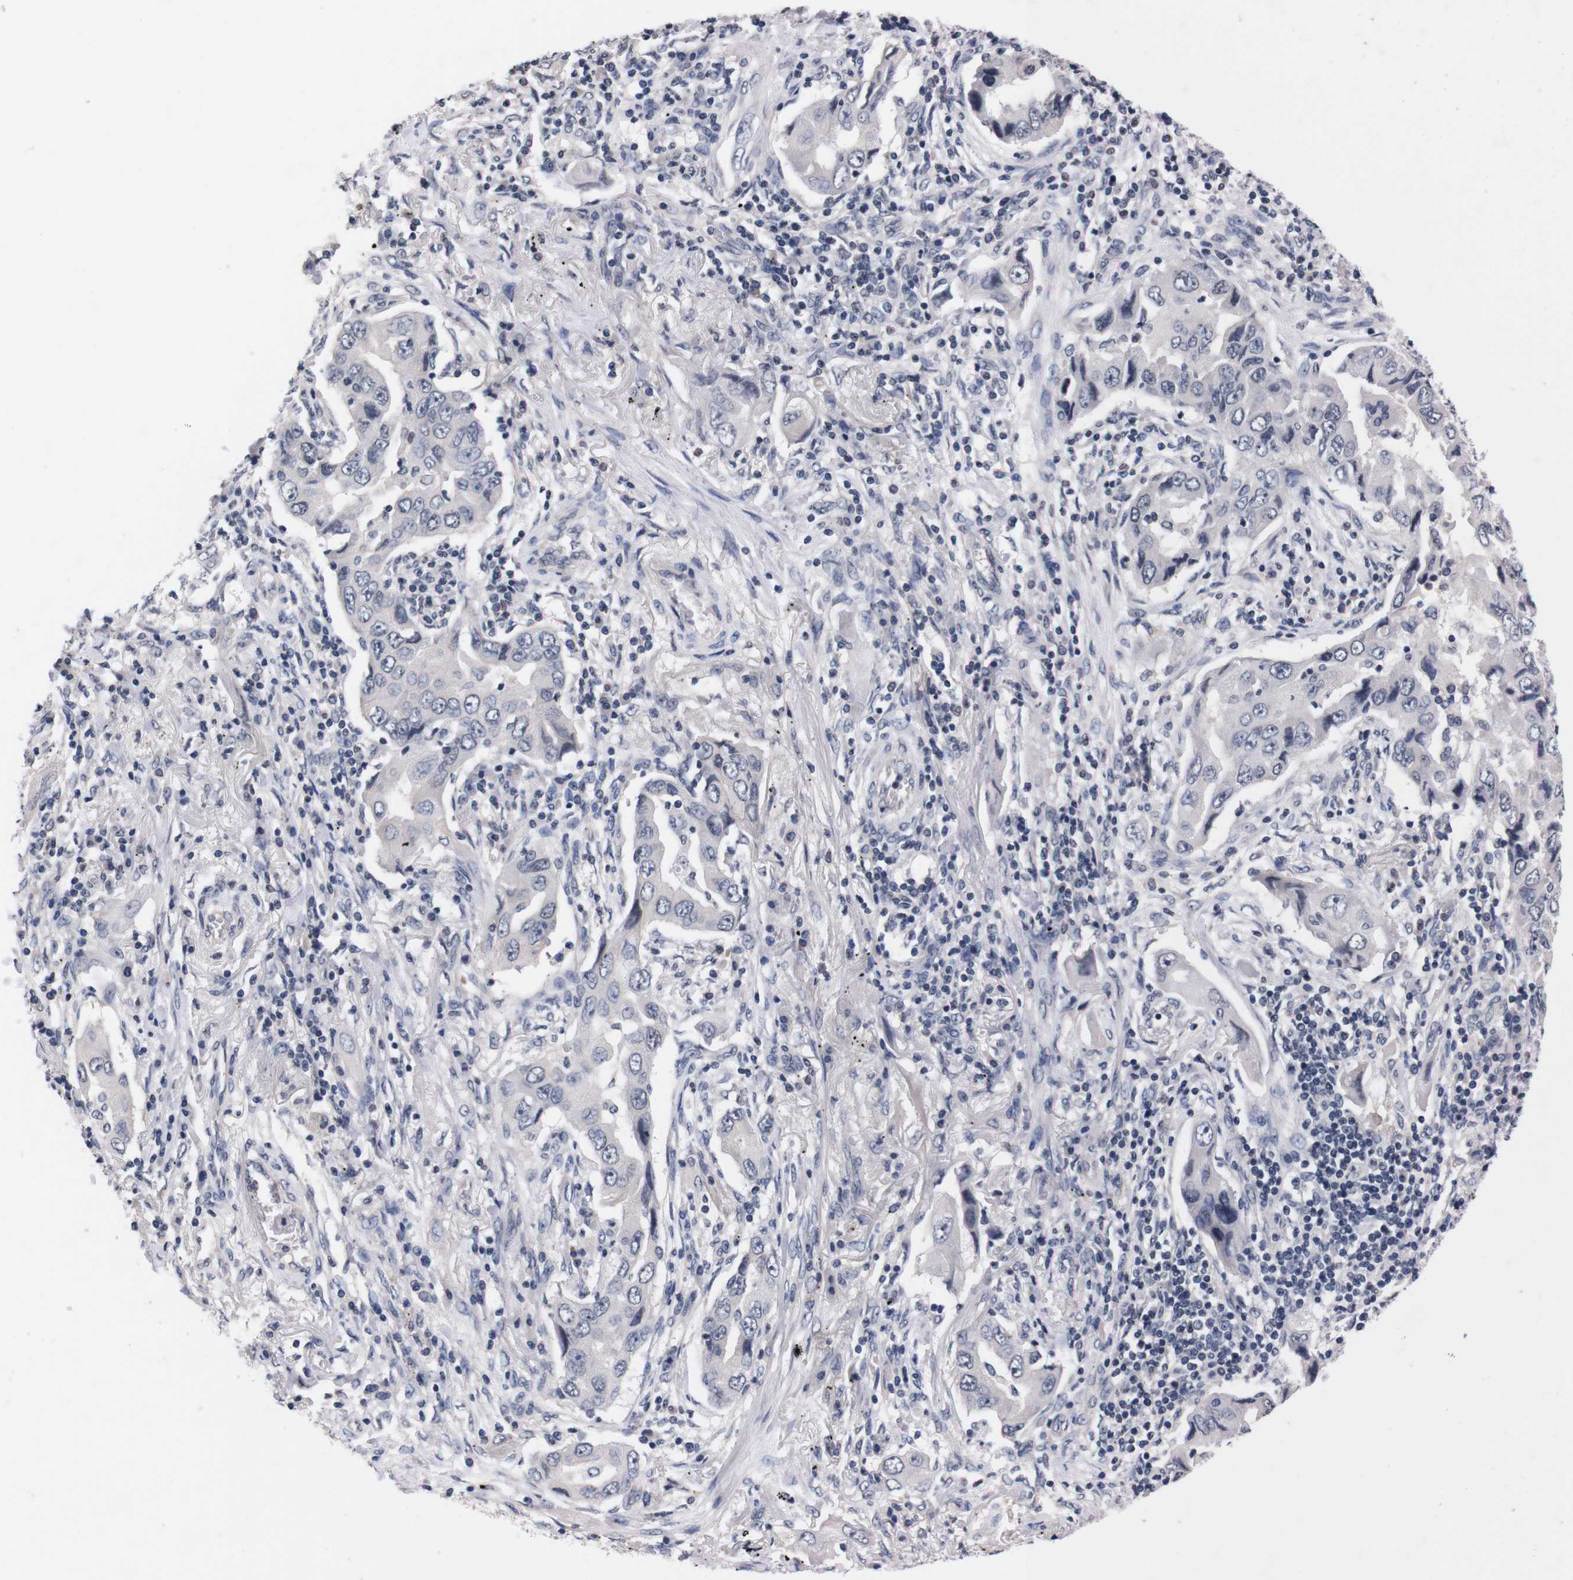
{"staining": {"intensity": "negative", "quantity": "none", "location": "none"}, "tissue": "lung cancer", "cell_type": "Tumor cells", "image_type": "cancer", "snomed": [{"axis": "morphology", "description": "Adenocarcinoma, NOS"}, {"axis": "topography", "description": "Lung"}], "caption": "The IHC micrograph has no significant positivity in tumor cells of lung adenocarcinoma tissue.", "gene": "TNFRSF21", "patient": {"sex": "female", "age": 65}}